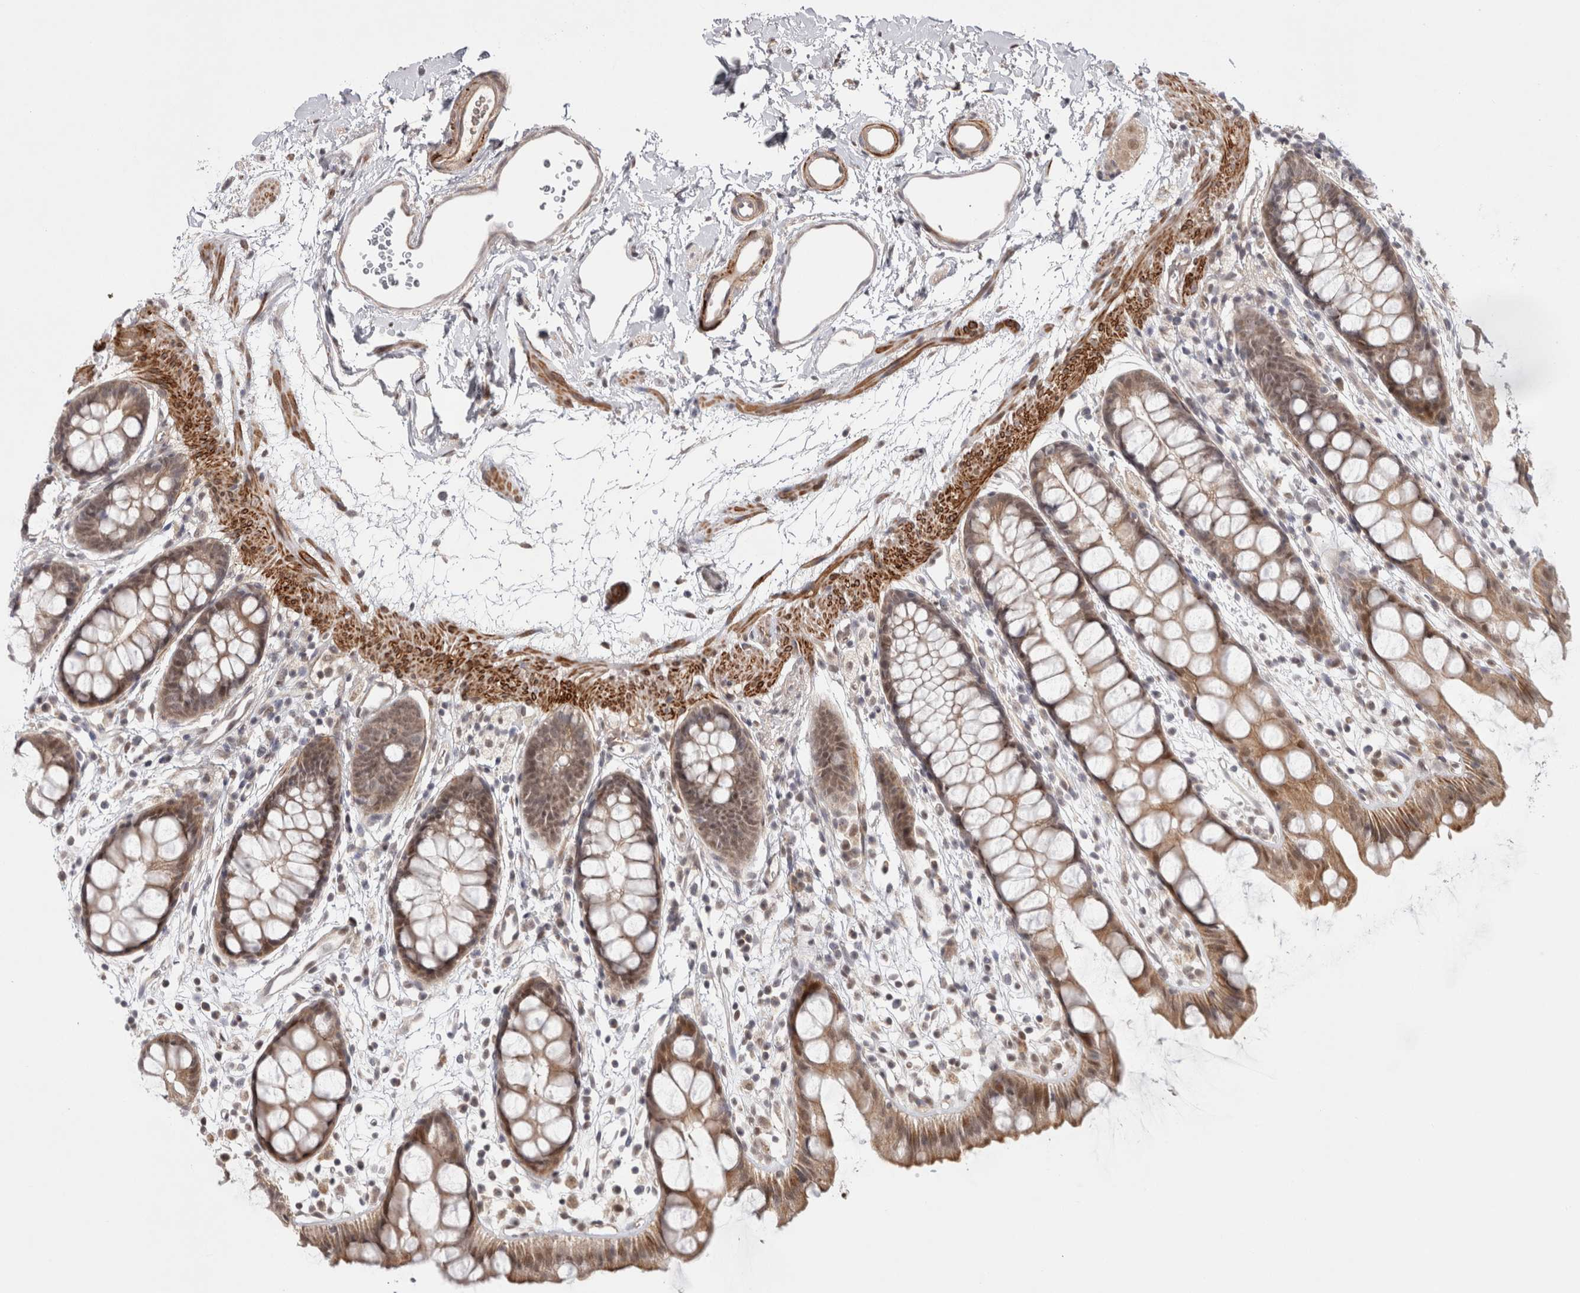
{"staining": {"intensity": "moderate", "quantity": ">75%", "location": "cytoplasmic/membranous,nuclear"}, "tissue": "rectum", "cell_type": "Glandular cells", "image_type": "normal", "snomed": [{"axis": "morphology", "description": "Normal tissue, NOS"}, {"axis": "topography", "description": "Rectum"}], "caption": "This is a micrograph of immunohistochemistry (IHC) staining of benign rectum, which shows moderate positivity in the cytoplasmic/membranous,nuclear of glandular cells.", "gene": "ZNF318", "patient": {"sex": "female", "age": 65}}